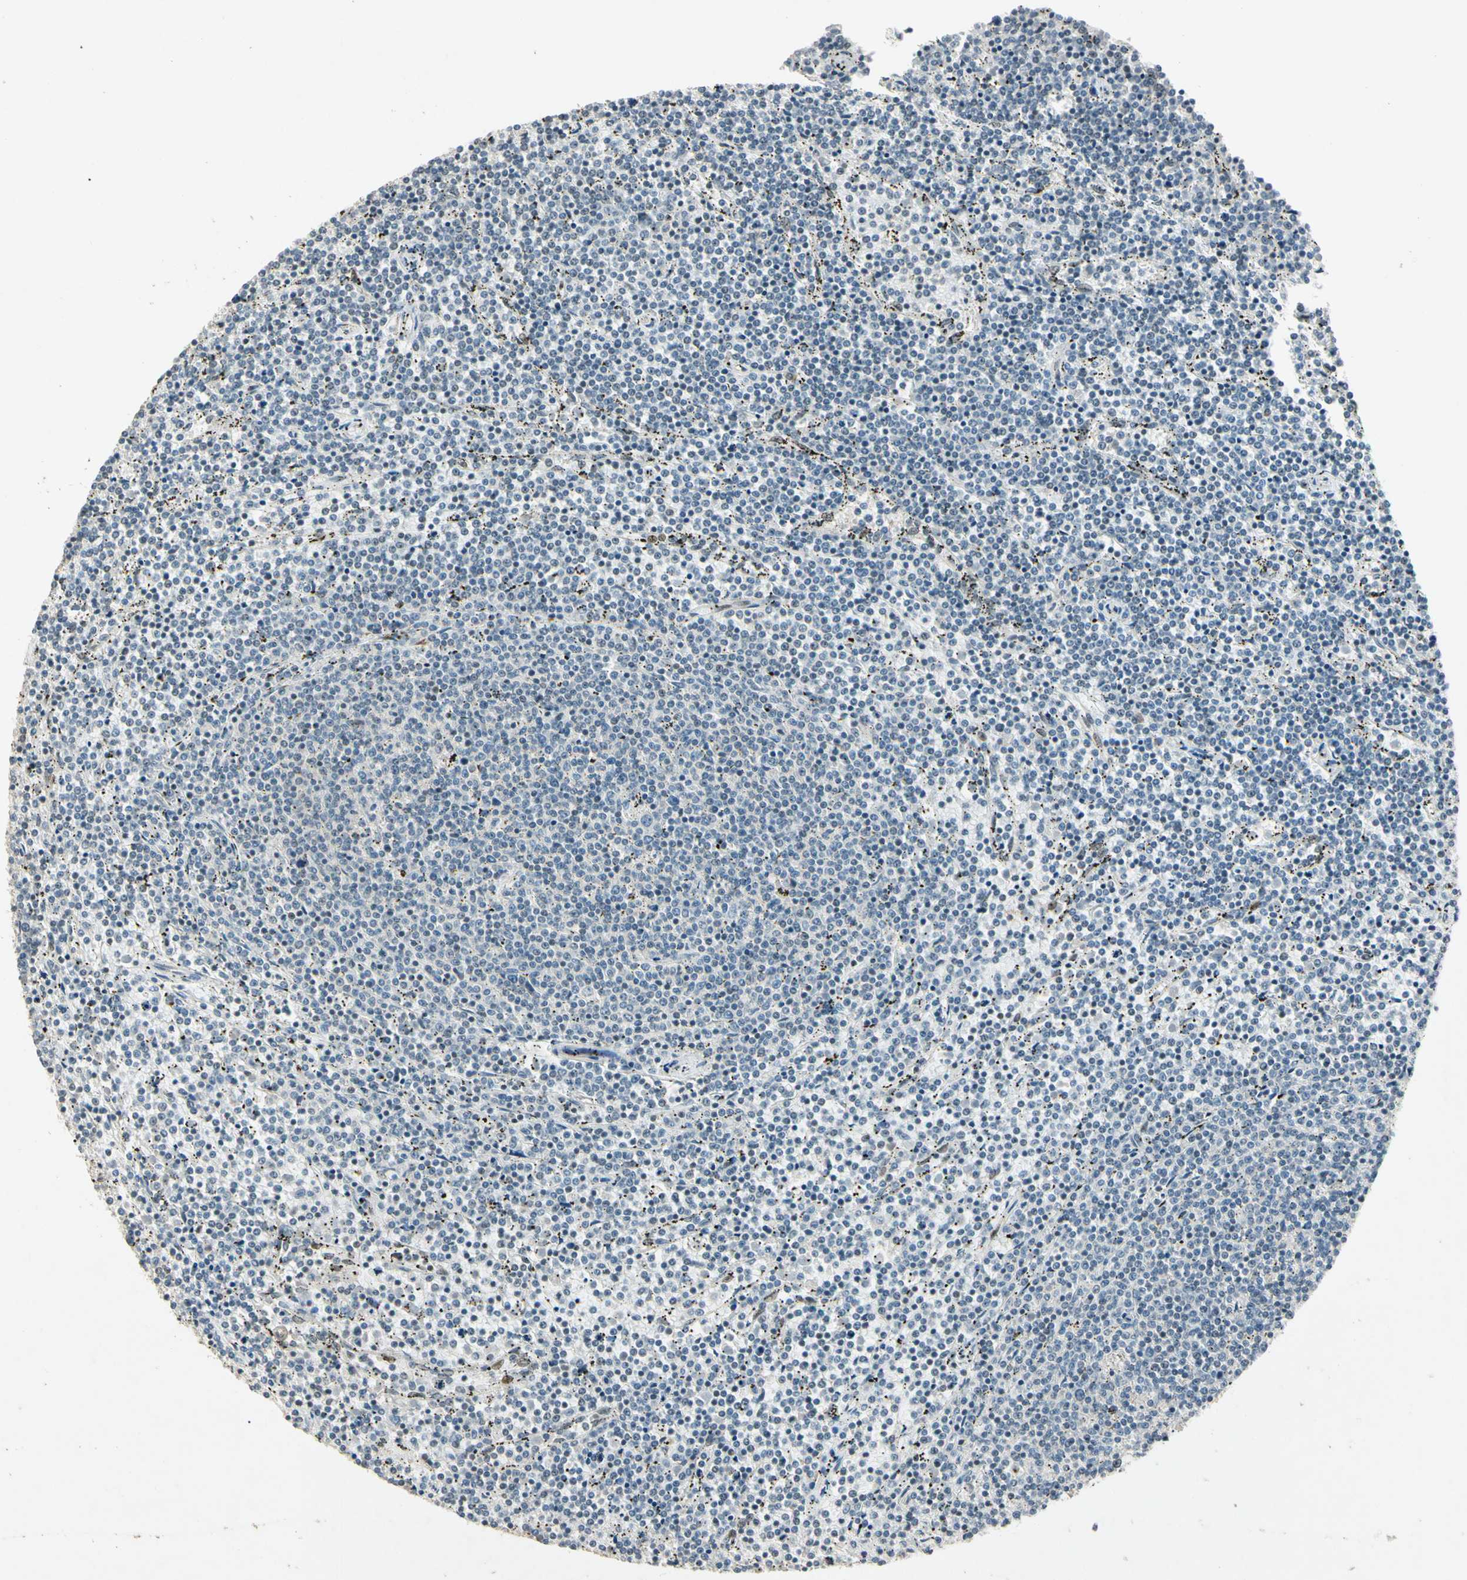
{"staining": {"intensity": "negative", "quantity": "none", "location": "none"}, "tissue": "lymphoma", "cell_type": "Tumor cells", "image_type": "cancer", "snomed": [{"axis": "morphology", "description": "Malignant lymphoma, non-Hodgkin's type, Low grade"}, {"axis": "topography", "description": "Spleen"}], "caption": "Tumor cells show no significant staining in lymphoma. (Stains: DAB immunohistochemistry with hematoxylin counter stain, Microscopy: brightfield microscopy at high magnification).", "gene": "ZBTB4", "patient": {"sex": "female", "age": 50}}